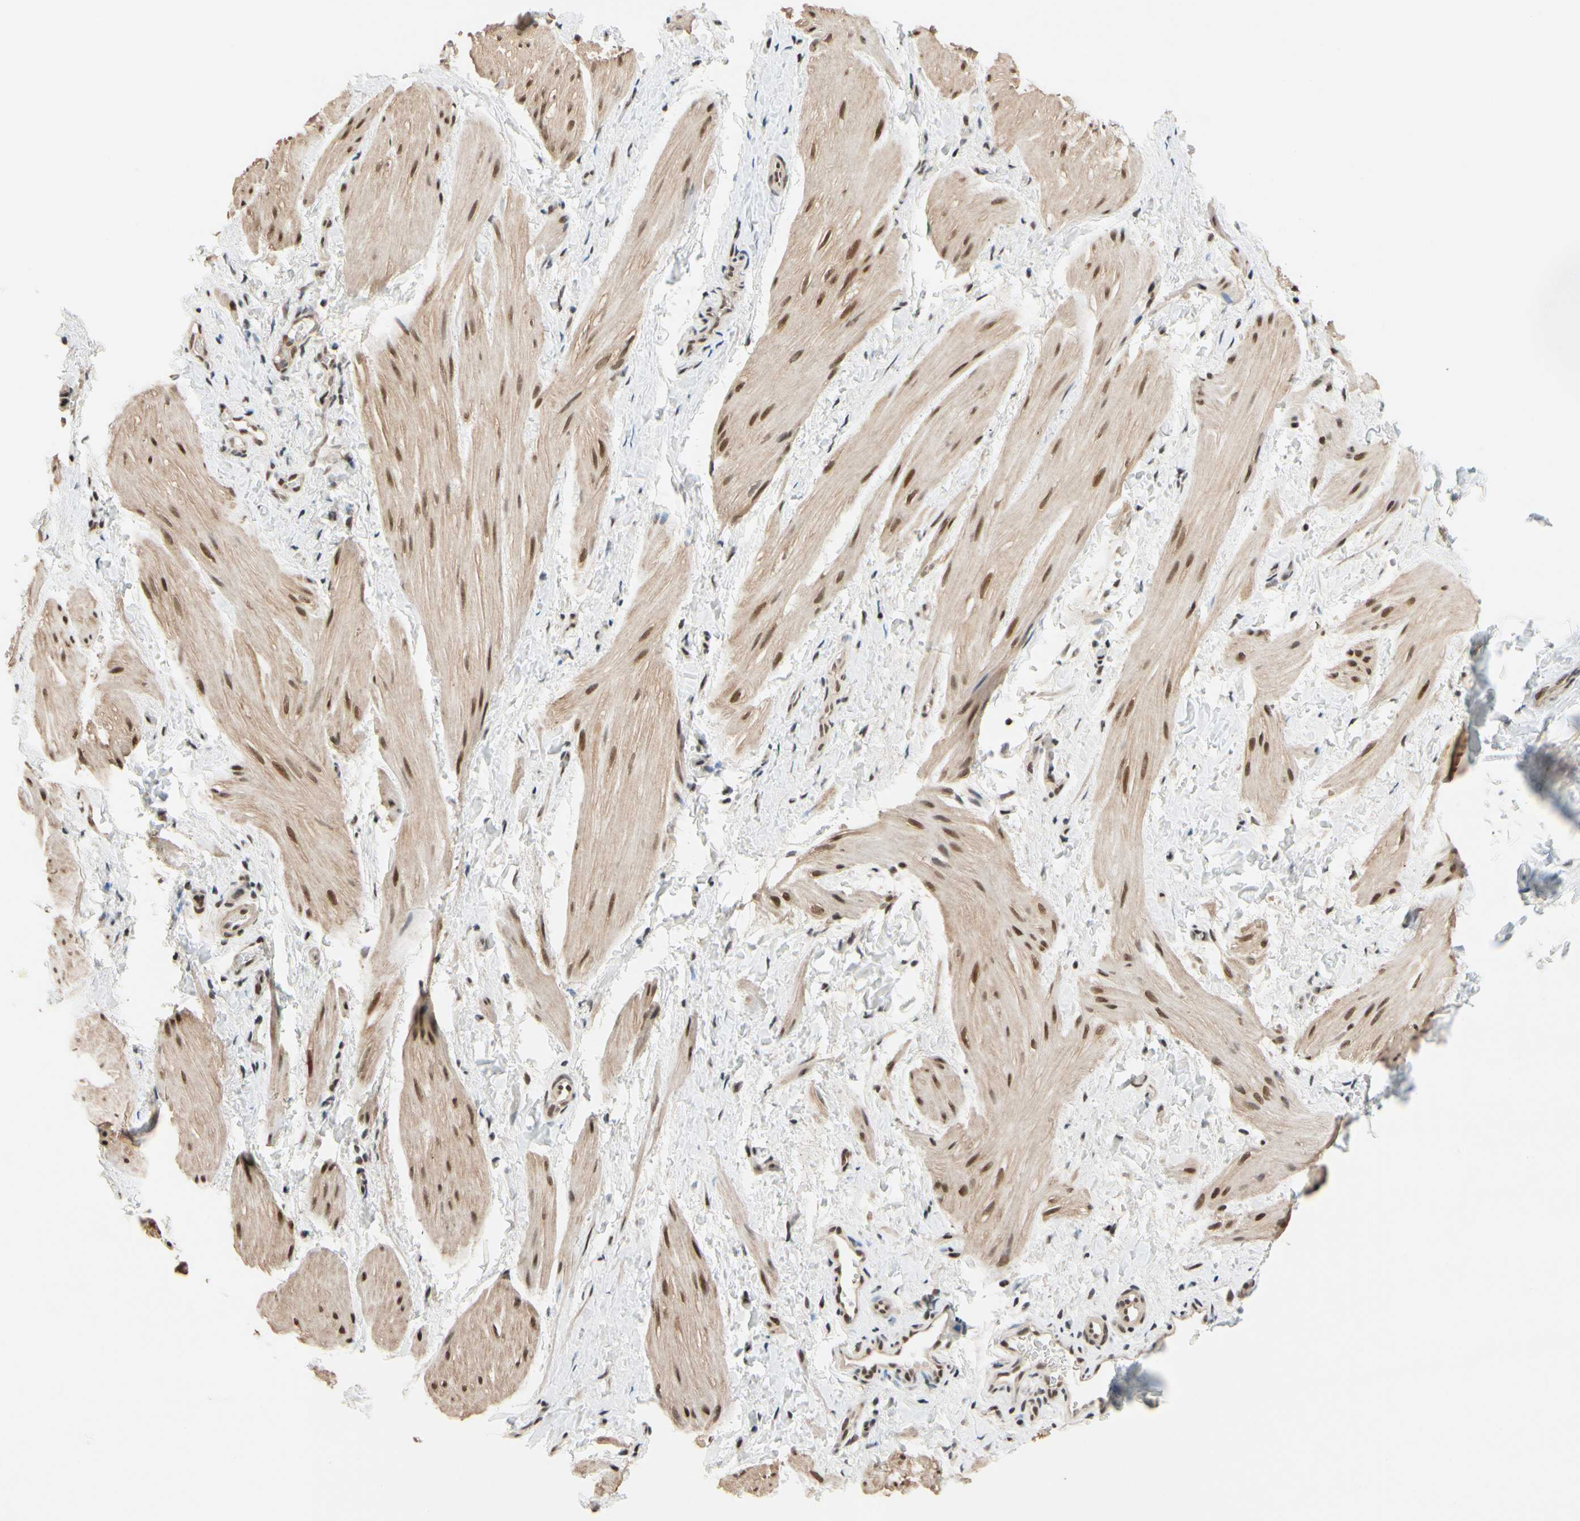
{"staining": {"intensity": "moderate", "quantity": ">75%", "location": "cytoplasmic/membranous,nuclear"}, "tissue": "smooth muscle", "cell_type": "Smooth muscle cells", "image_type": "normal", "snomed": [{"axis": "morphology", "description": "Normal tissue, NOS"}, {"axis": "topography", "description": "Smooth muscle"}], "caption": "Smooth muscle stained for a protein (brown) exhibits moderate cytoplasmic/membranous,nuclear positive expression in approximately >75% of smooth muscle cells.", "gene": "TAF4", "patient": {"sex": "male", "age": 16}}